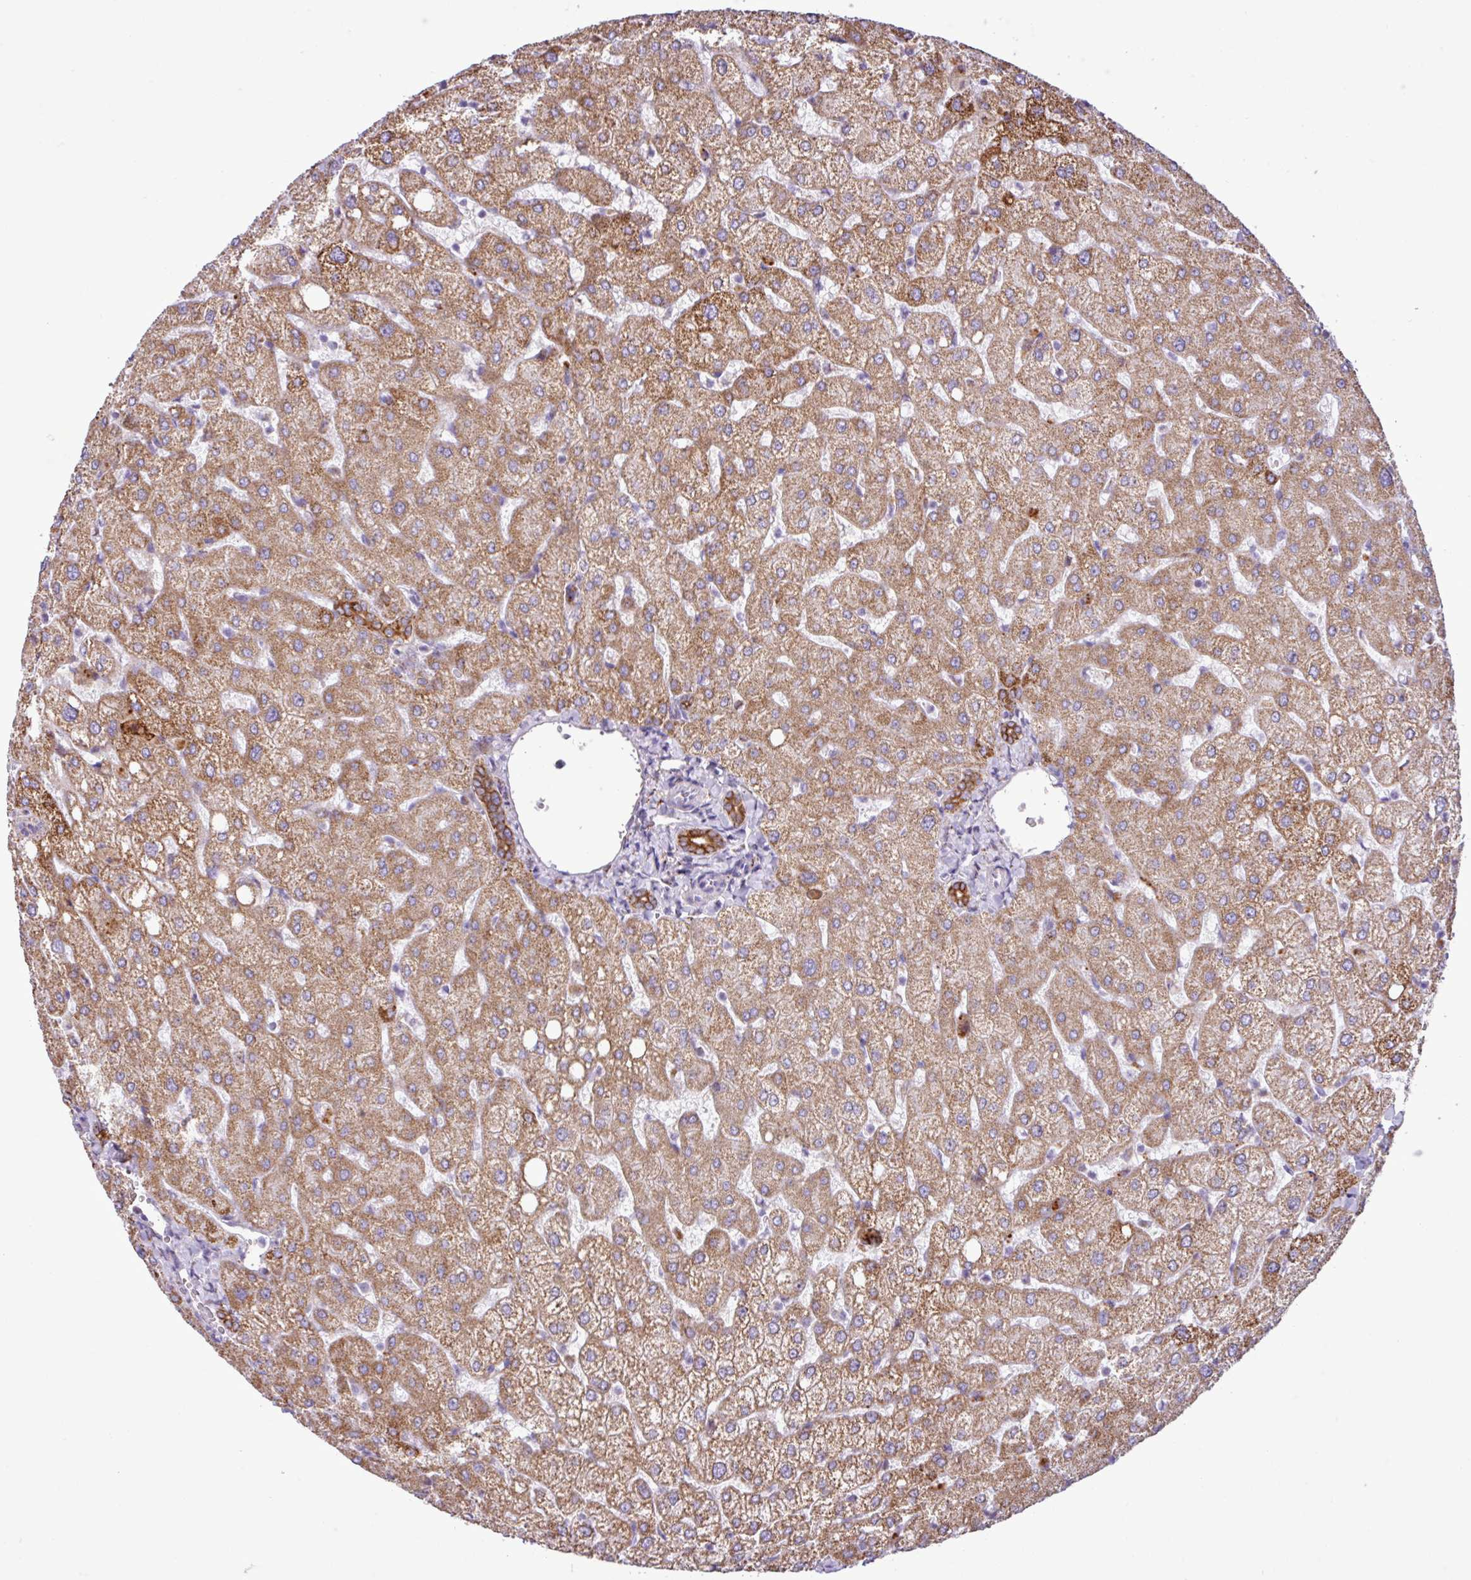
{"staining": {"intensity": "strong", "quantity": ">75%", "location": "cytoplasmic/membranous"}, "tissue": "liver", "cell_type": "Cholangiocytes", "image_type": "normal", "snomed": [{"axis": "morphology", "description": "Normal tissue, NOS"}, {"axis": "topography", "description": "Liver"}], "caption": "Immunohistochemistry photomicrograph of normal liver: liver stained using immunohistochemistry (IHC) displays high levels of strong protein expression localized specifically in the cytoplasmic/membranous of cholangiocytes, appearing as a cytoplasmic/membranous brown color.", "gene": "SGPP1", "patient": {"sex": "female", "age": 54}}